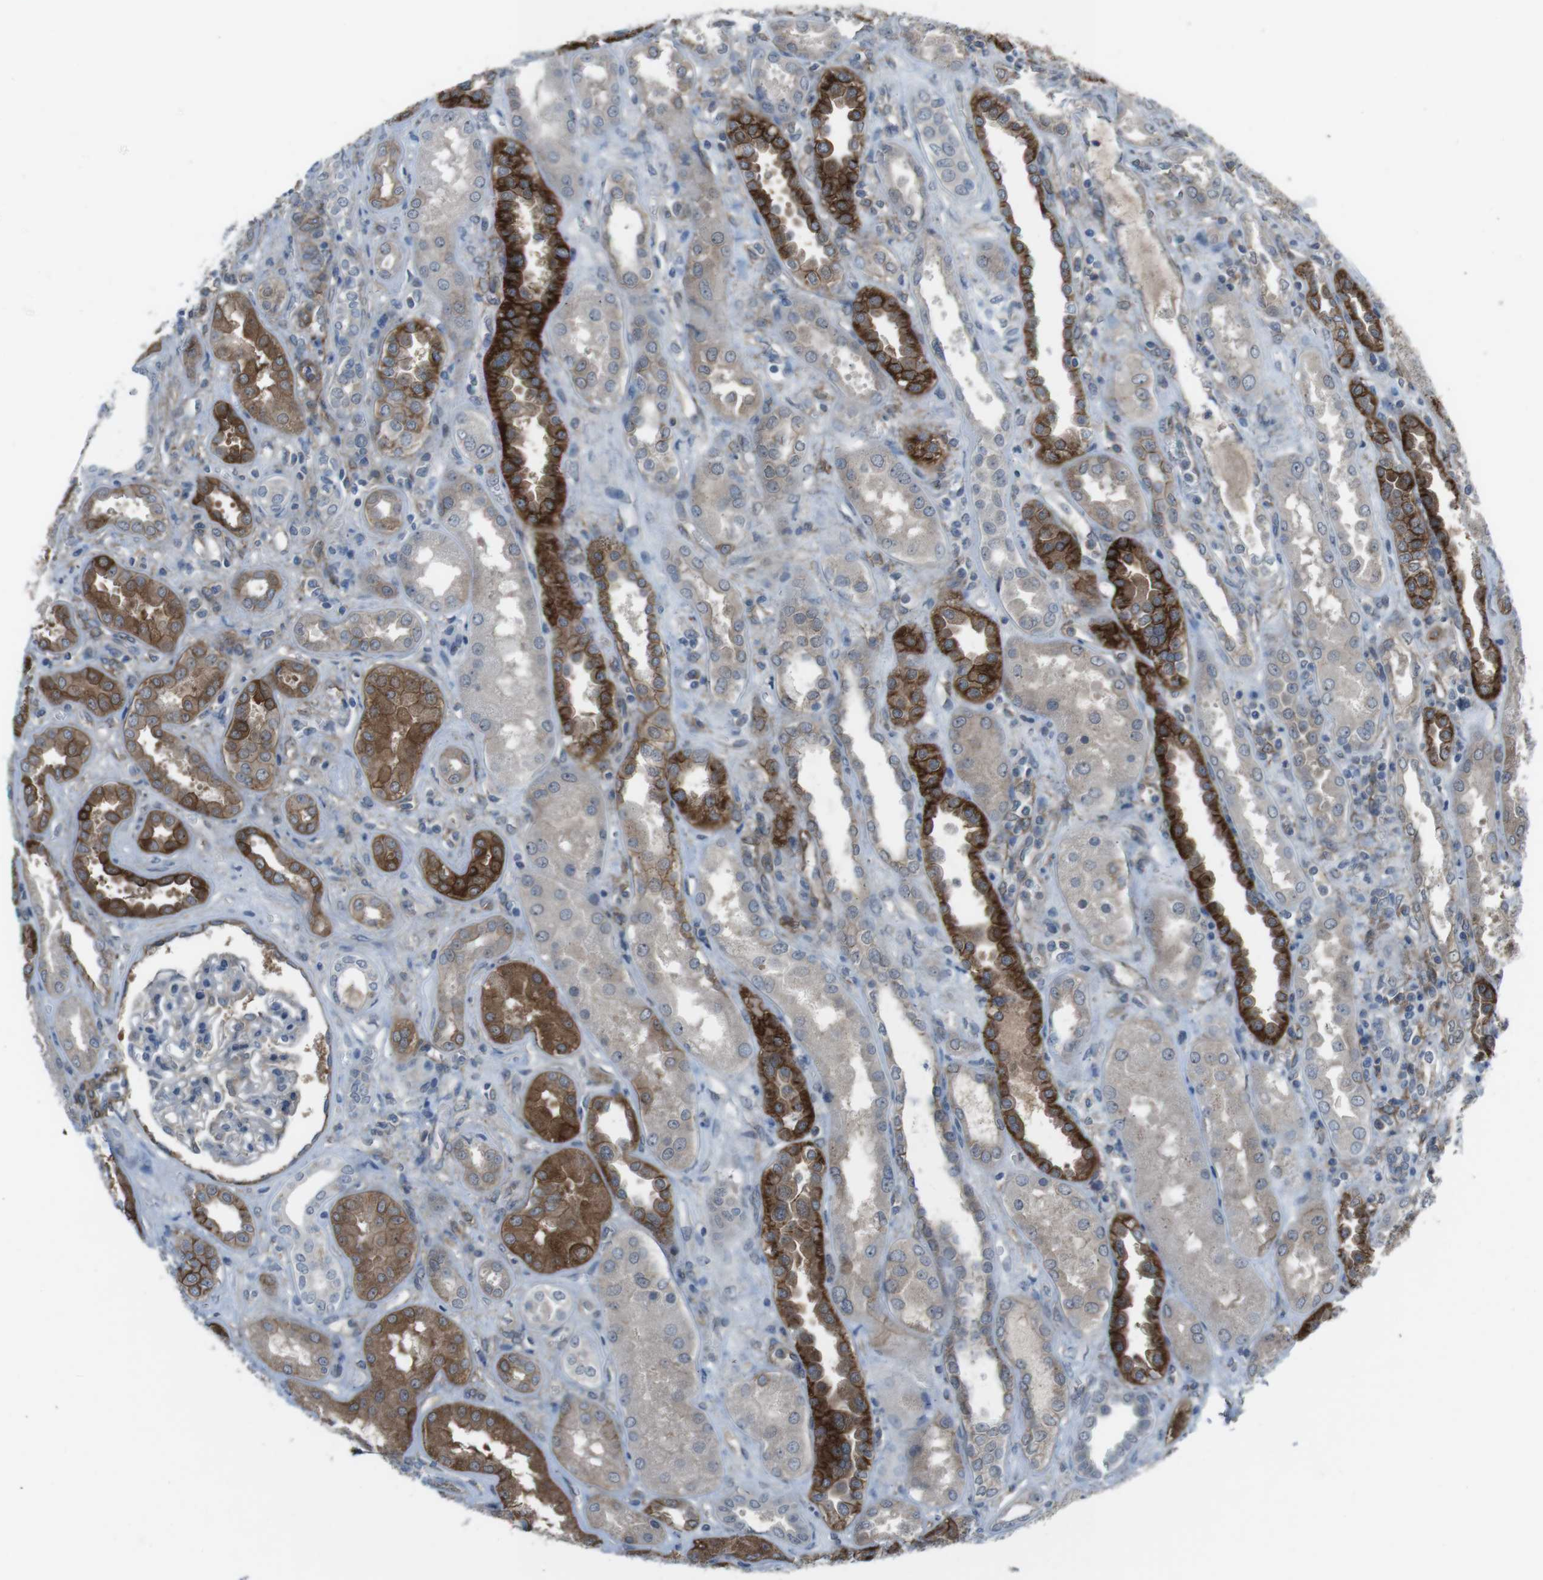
{"staining": {"intensity": "negative", "quantity": "none", "location": "none"}, "tissue": "kidney", "cell_type": "Cells in glomeruli", "image_type": "normal", "snomed": [{"axis": "morphology", "description": "Normal tissue, NOS"}, {"axis": "topography", "description": "Kidney"}], "caption": "This is a micrograph of immunohistochemistry (IHC) staining of normal kidney, which shows no positivity in cells in glomeruli. (Immunohistochemistry, brightfield microscopy, high magnification).", "gene": "ANK2", "patient": {"sex": "male", "age": 59}}